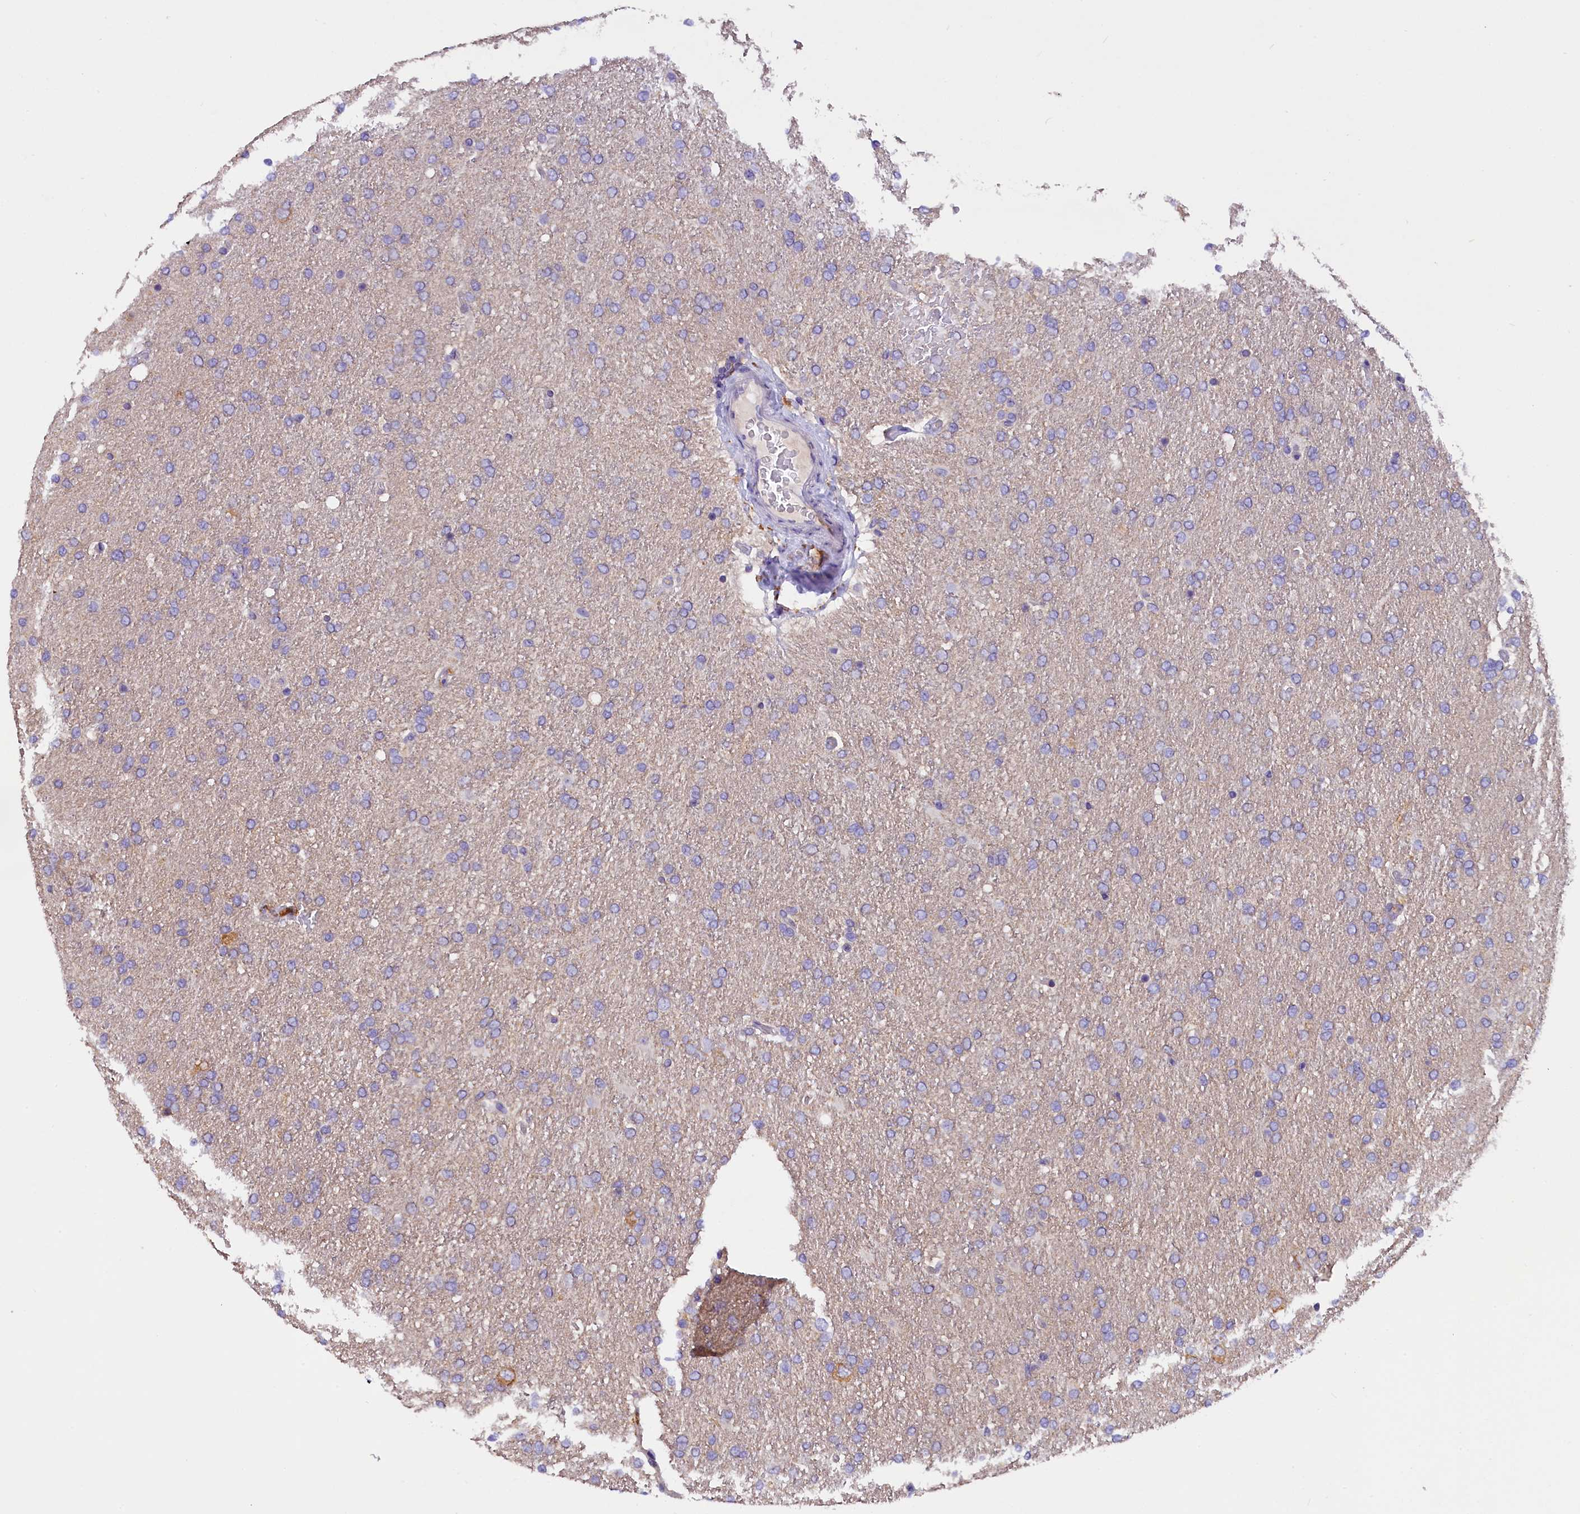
{"staining": {"intensity": "negative", "quantity": "none", "location": "none"}, "tissue": "glioma", "cell_type": "Tumor cells", "image_type": "cancer", "snomed": [{"axis": "morphology", "description": "Glioma, malignant, High grade"}, {"axis": "topography", "description": "Brain"}], "caption": "This is an IHC micrograph of glioma. There is no staining in tumor cells.", "gene": "AP3B2", "patient": {"sex": "male", "age": 72}}